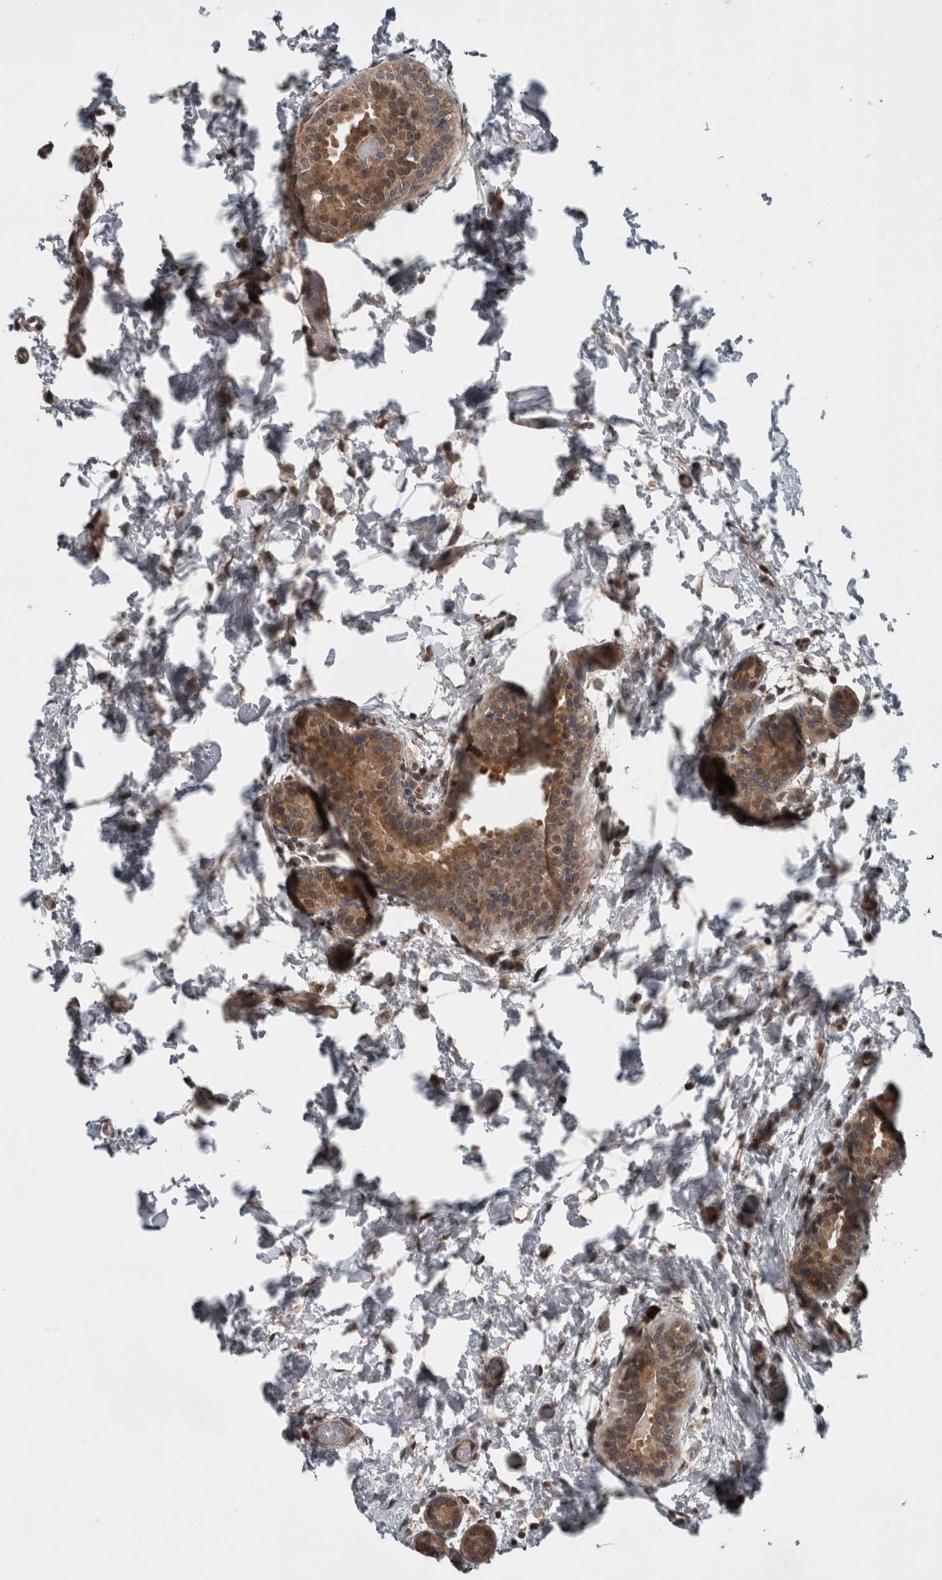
{"staining": {"intensity": "moderate", "quantity": ">75%", "location": "cytoplasmic/membranous"}, "tissue": "breast cancer", "cell_type": "Tumor cells", "image_type": "cancer", "snomed": [{"axis": "morphology", "description": "Duct carcinoma"}, {"axis": "topography", "description": "Breast"}], "caption": "IHC (DAB) staining of breast intraductal carcinoma demonstrates moderate cytoplasmic/membranous protein expression in approximately >75% of tumor cells.", "gene": "ENY2", "patient": {"sex": "female", "age": 62}}